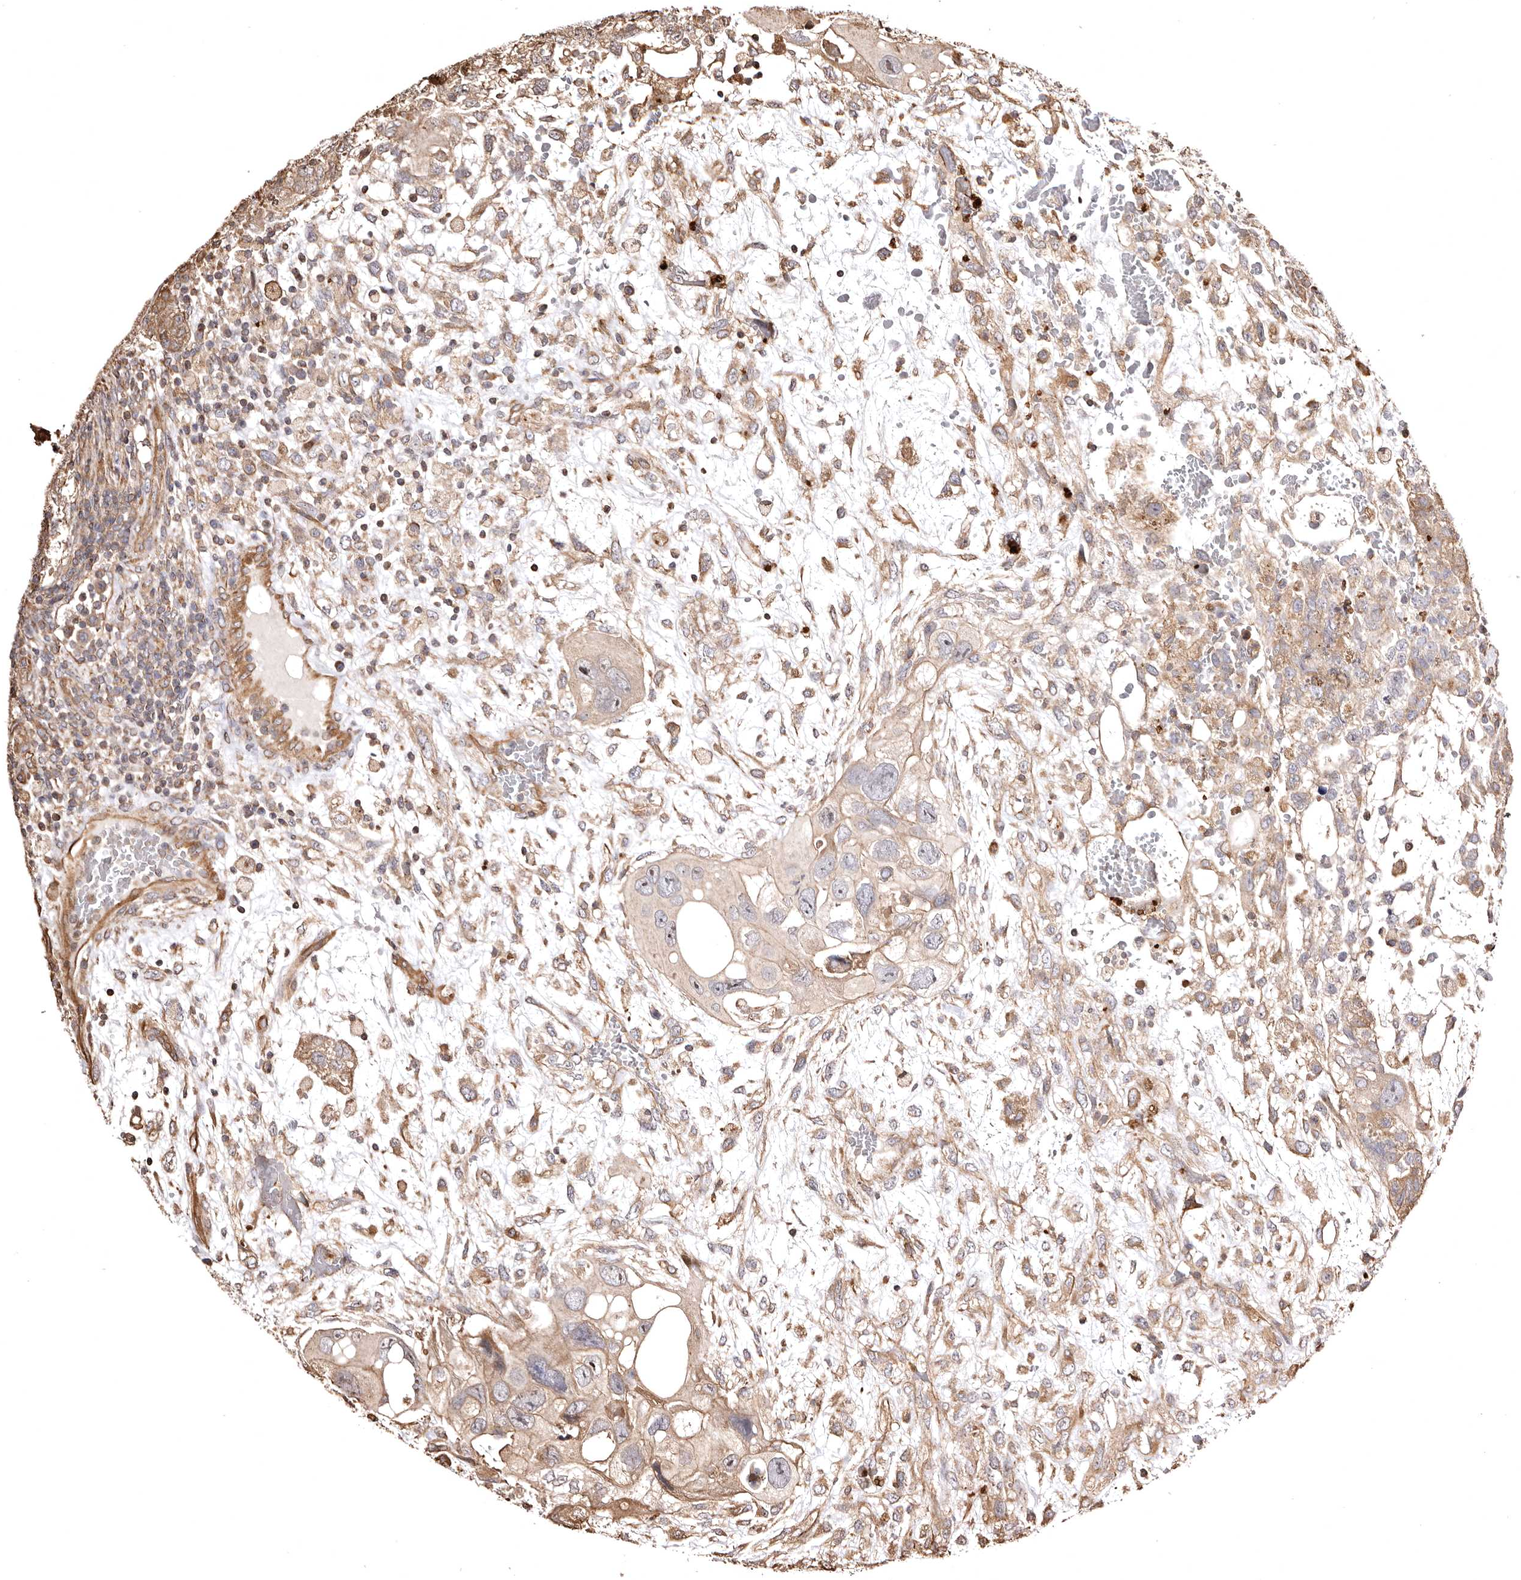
{"staining": {"intensity": "weak", "quantity": ">75%", "location": "cytoplasmic/membranous"}, "tissue": "testis cancer", "cell_type": "Tumor cells", "image_type": "cancer", "snomed": [{"axis": "morphology", "description": "Carcinoma, Embryonal, NOS"}, {"axis": "topography", "description": "Testis"}], "caption": "Immunohistochemistry (IHC) histopathology image of embryonal carcinoma (testis) stained for a protein (brown), which displays low levels of weak cytoplasmic/membranous expression in approximately >75% of tumor cells.", "gene": "MACC1", "patient": {"sex": "male", "age": 36}}